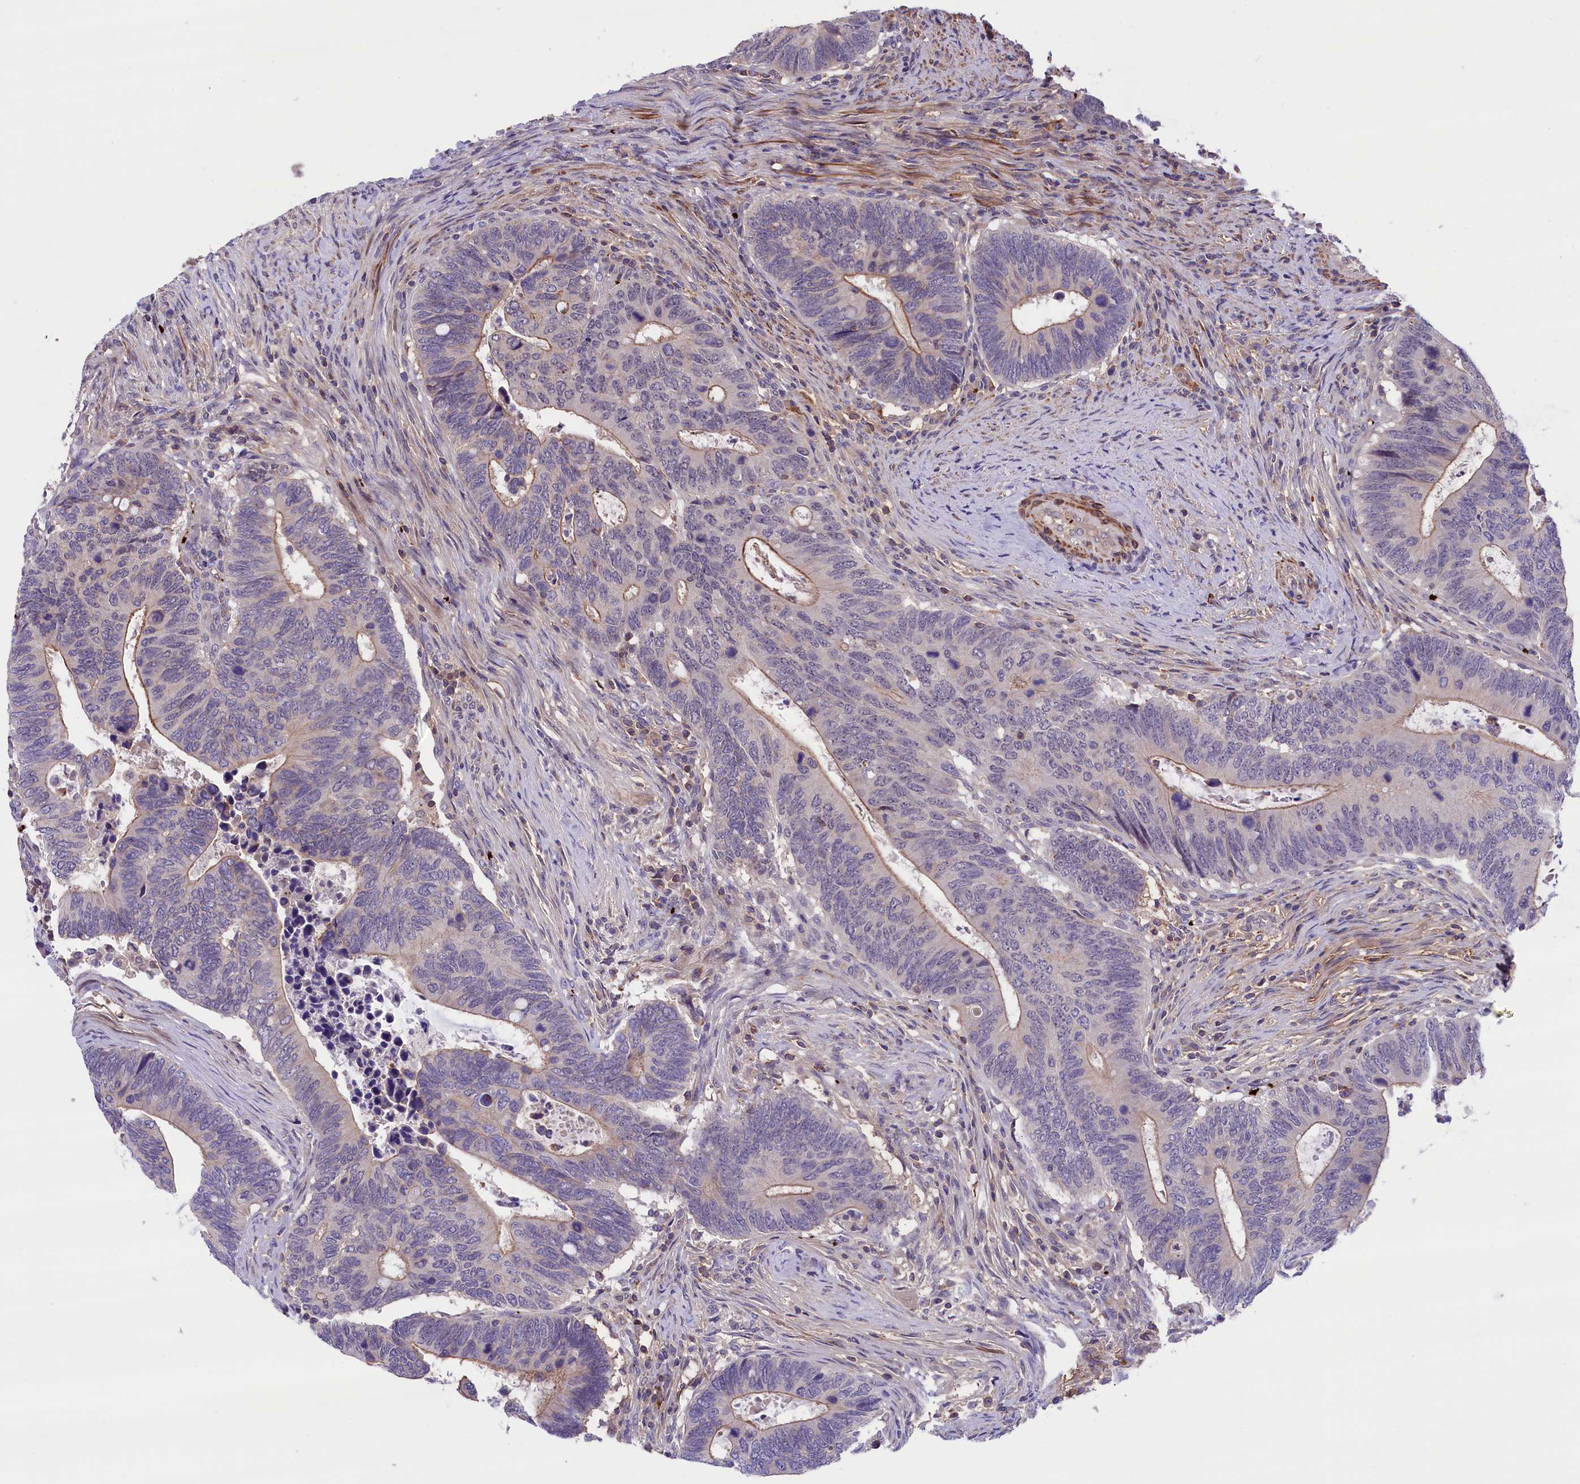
{"staining": {"intensity": "weak", "quantity": "25%-75%", "location": "cytoplasmic/membranous"}, "tissue": "colorectal cancer", "cell_type": "Tumor cells", "image_type": "cancer", "snomed": [{"axis": "morphology", "description": "Adenocarcinoma, NOS"}, {"axis": "topography", "description": "Colon"}], "caption": "There is low levels of weak cytoplasmic/membranous positivity in tumor cells of adenocarcinoma (colorectal), as demonstrated by immunohistochemical staining (brown color).", "gene": "HEATR3", "patient": {"sex": "male", "age": 87}}